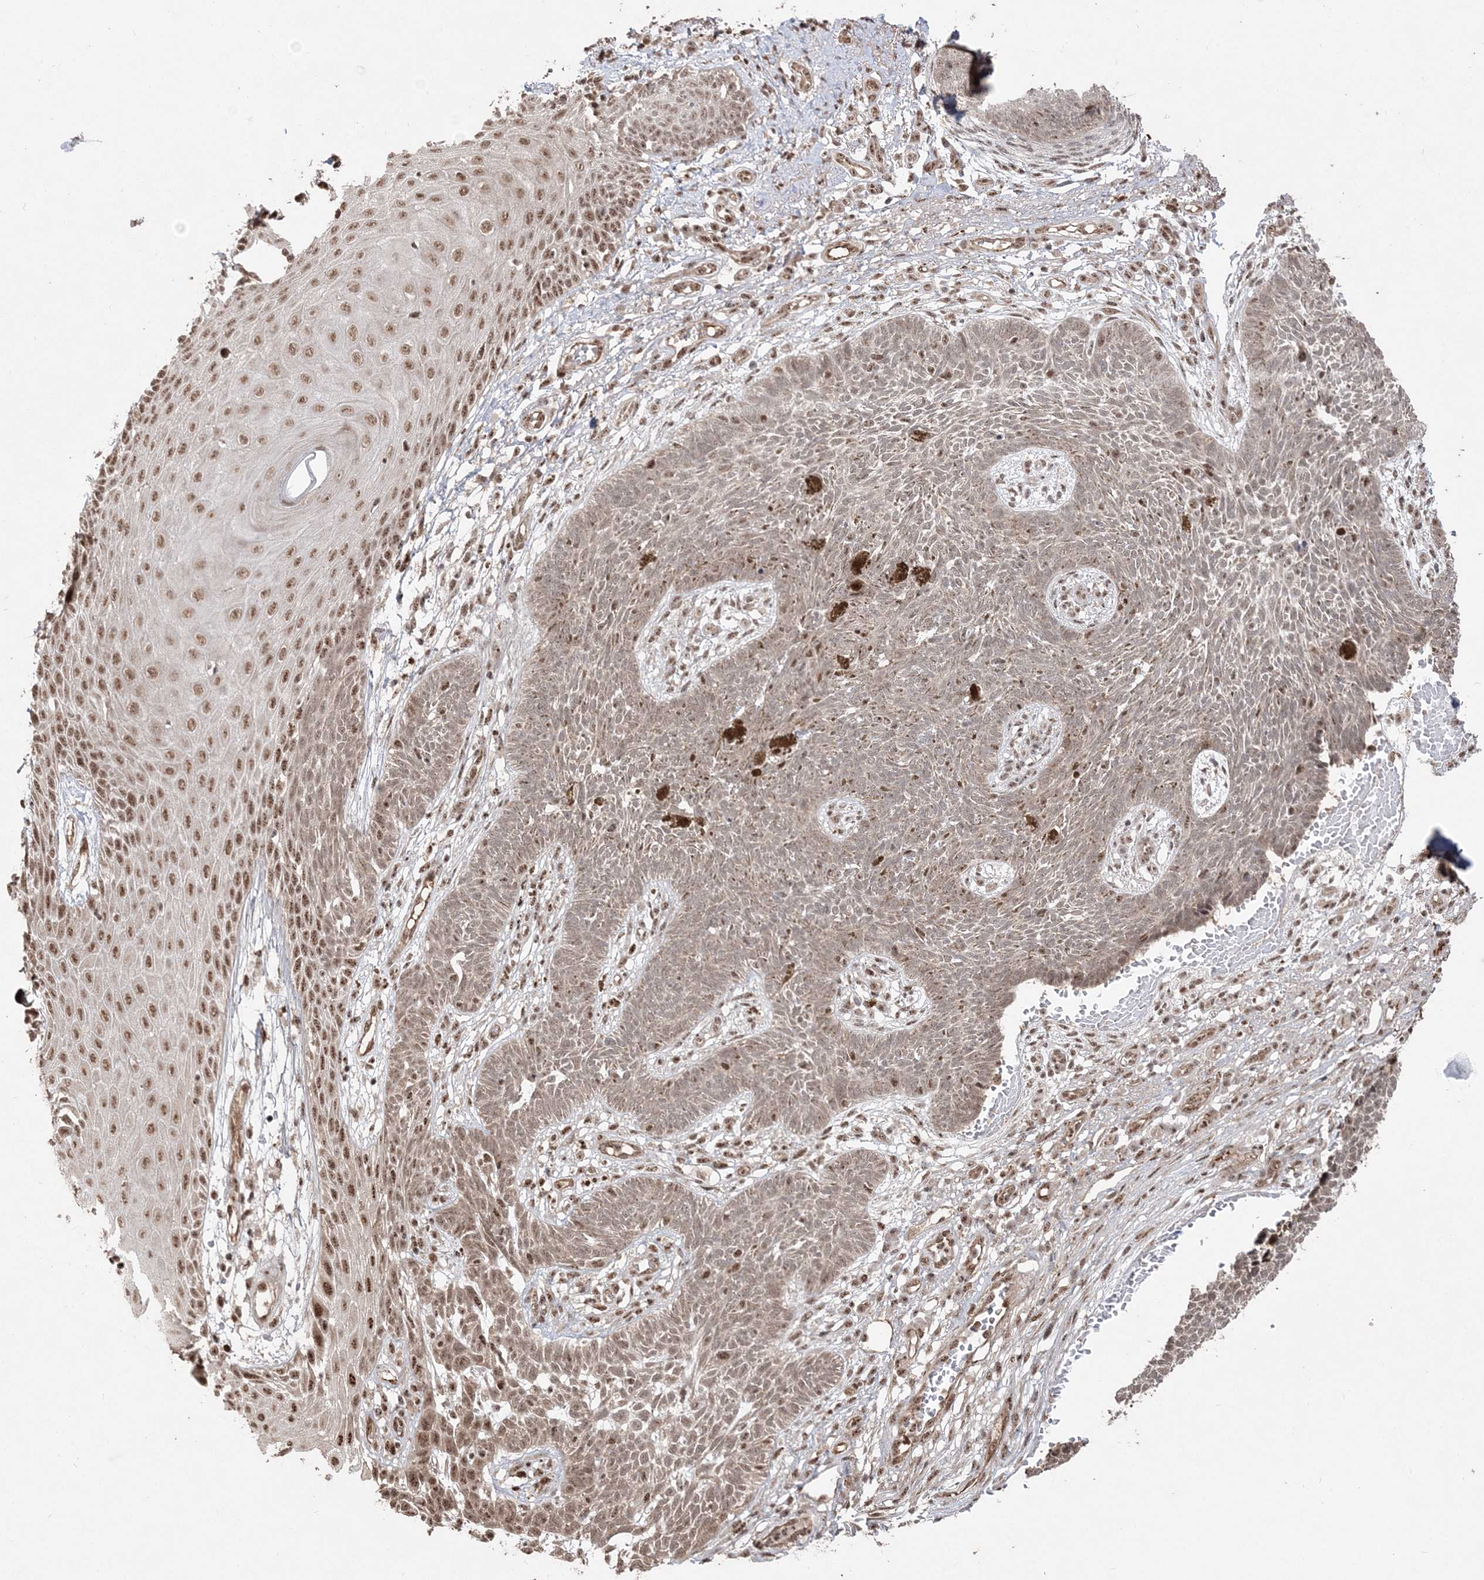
{"staining": {"intensity": "moderate", "quantity": ">75%", "location": "nuclear"}, "tissue": "skin cancer", "cell_type": "Tumor cells", "image_type": "cancer", "snomed": [{"axis": "morphology", "description": "Basal cell carcinoma"}, {"axis": "topography", "description": "Skin"}], "caption": "This is an image of immunohistochemistry (IHC) staining of basal cell carcinoma (skin), which shows moderate positivity in the nuclear of tumor cells.", "gene": "RBM17", "patient": {"sex": "female", "age": 84}}